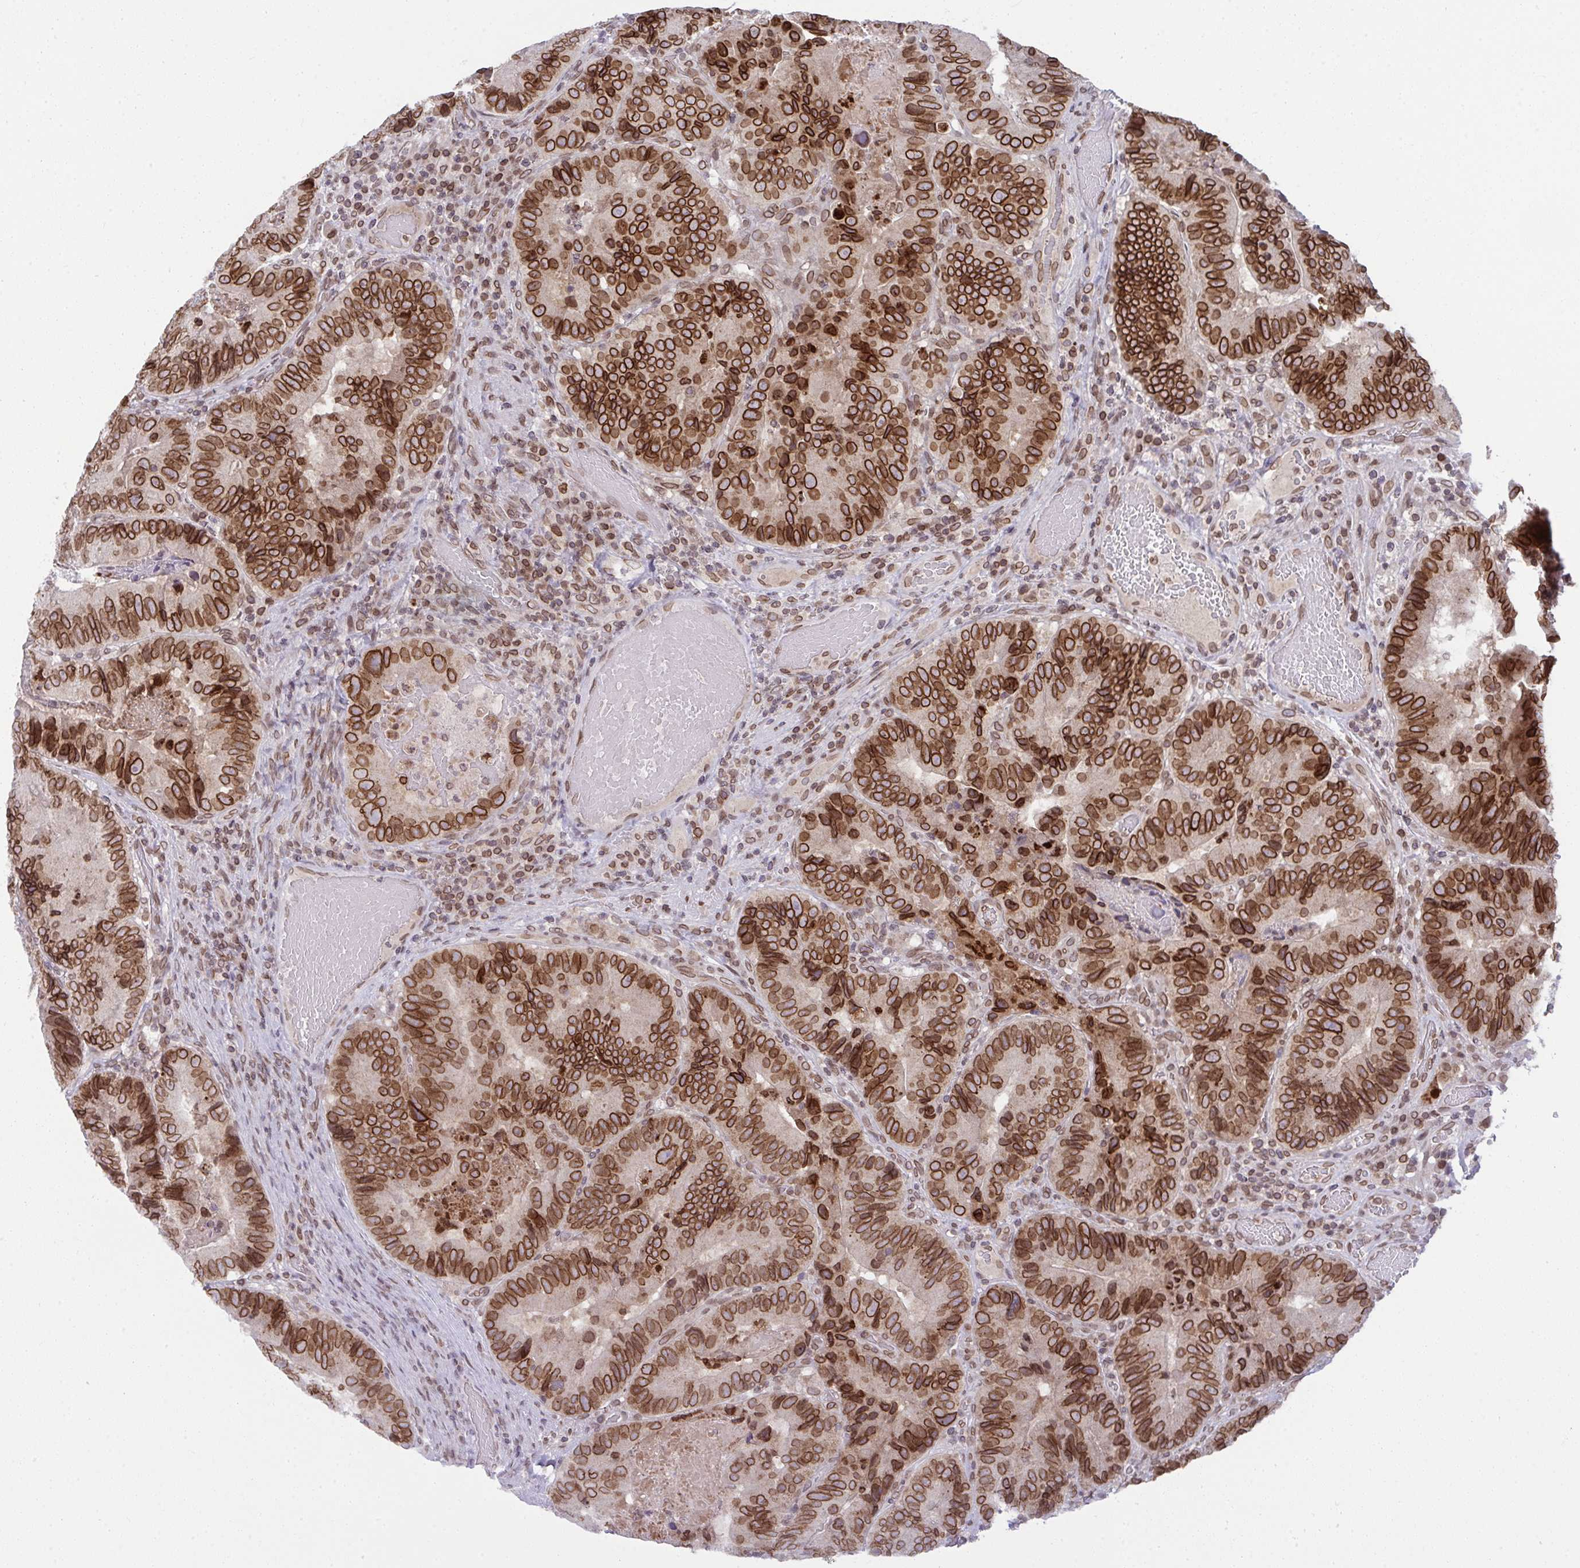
{"staining": {"intensity": "moderate", "quantity": ">75%", "location": "cytoplasmic/membranous,nuclear"}, "tissue": "colorectal cancer", "cell_type": "Tumor cells", "image_type": "cancer", "snomed": [{"axis": "morphology", "description": "Adenocarcinoma, NOS"}, {"axis": "topography", "description": "Colon"}], "caption": "Tumor cells display medium levels of moderate cytoplasmic/membranous and nuclear staining in about >75% of cells in human colorectal cancer (adenocarcinoma).", "gene": "RANBP2", "patient": {"sex": "female", "age": 86}}